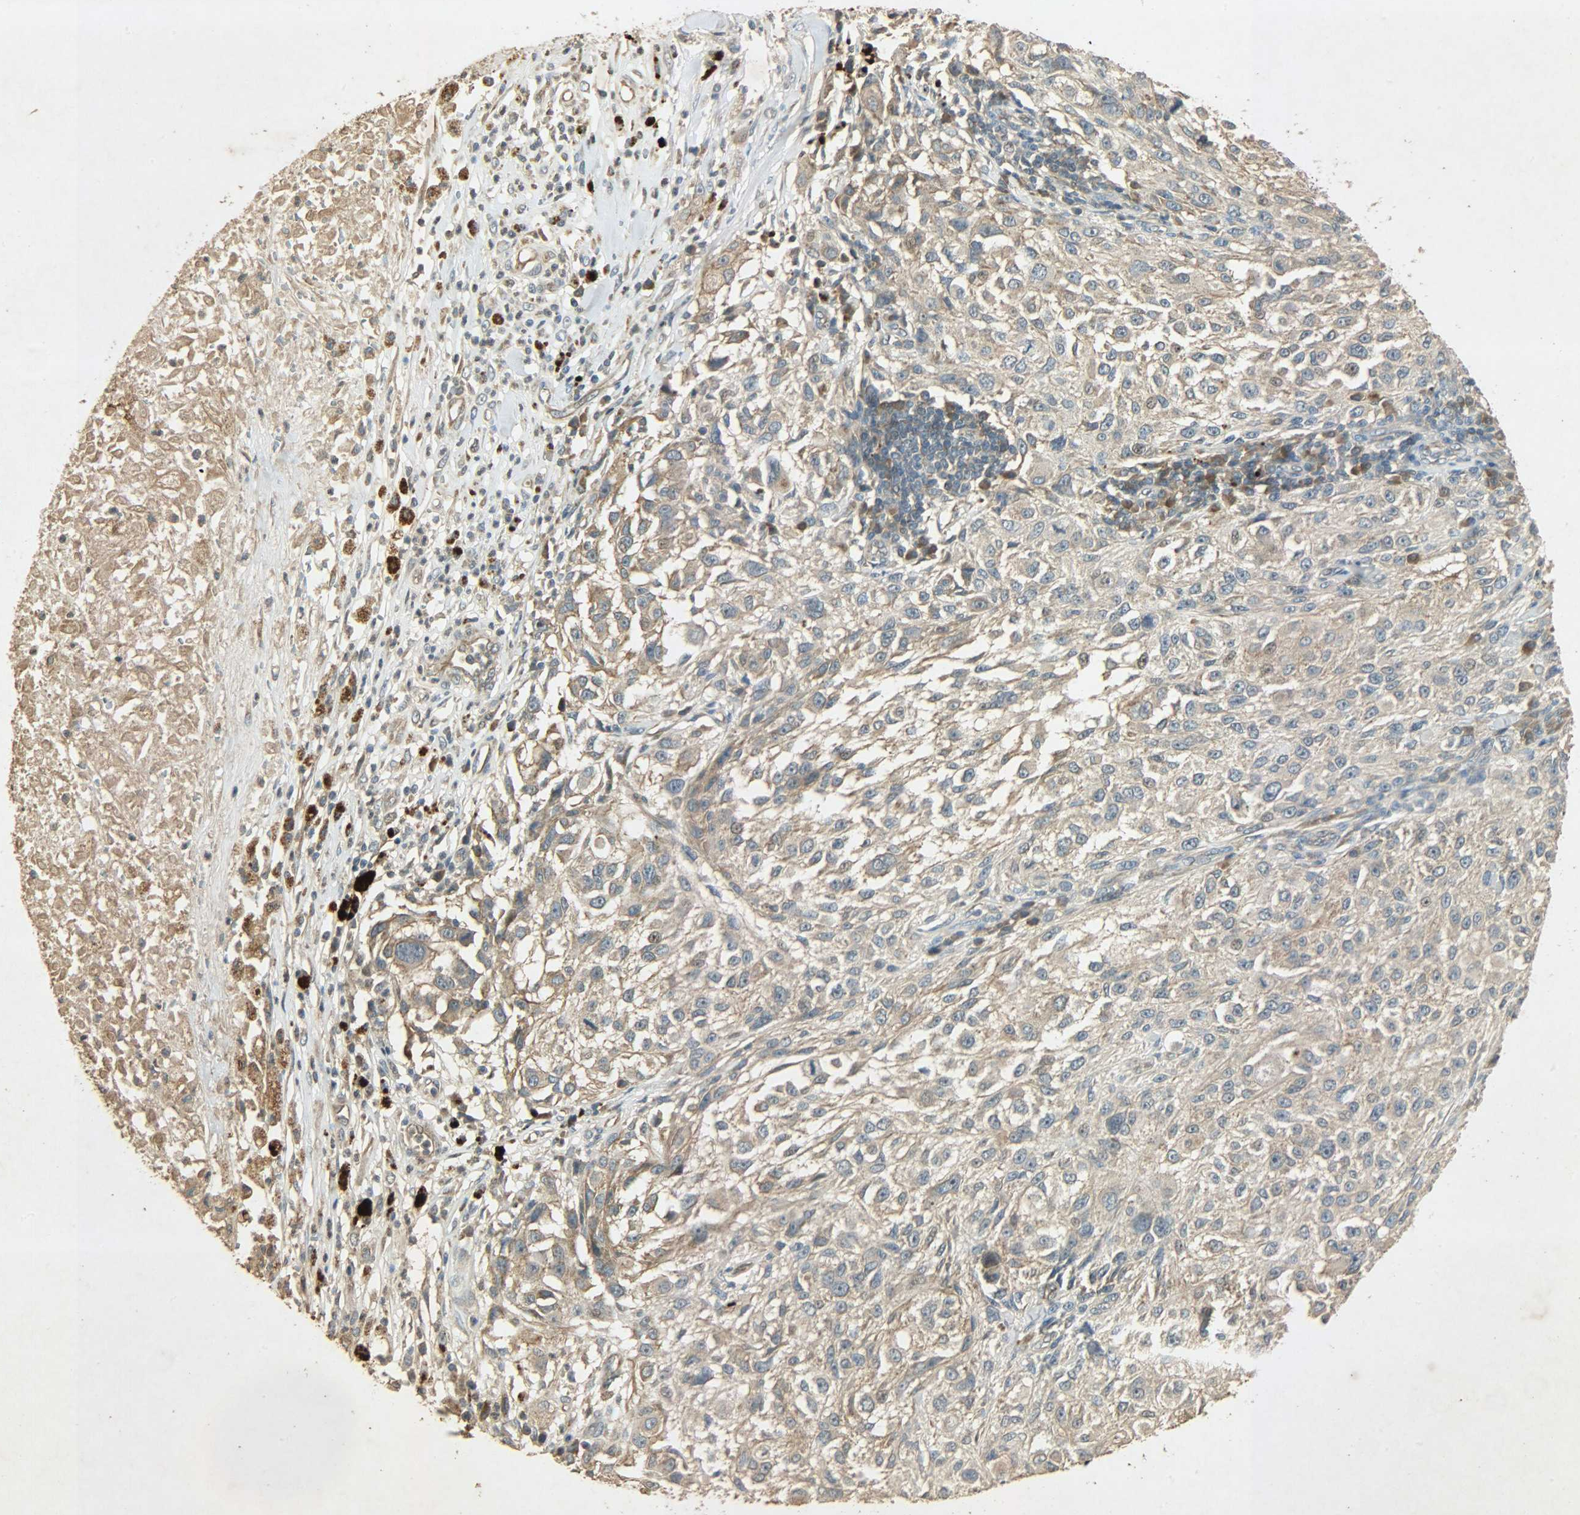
{"staining": {"intensity": "weak", "quantity": ">75%", "location": "cytoplasmic/membranous"}, "tissue": "melanoma", "cell_type": "Tumor cells", "image_type": "cancer", "snomed": [{"axis": "morphology", "description": "Necrosis, NOS"}, {"axis": "morphology", "description": "Malignant melanoma, NOS"}, {"axis": "topography", "description": "Skin"}], "caption": "Protein staining displays weak cytoplasmic/membranous positivity in approximately >75% of tumor cells in melanoma.", "gene": "ATP2B1", "patient": {"sex": "female", "age": 87}}